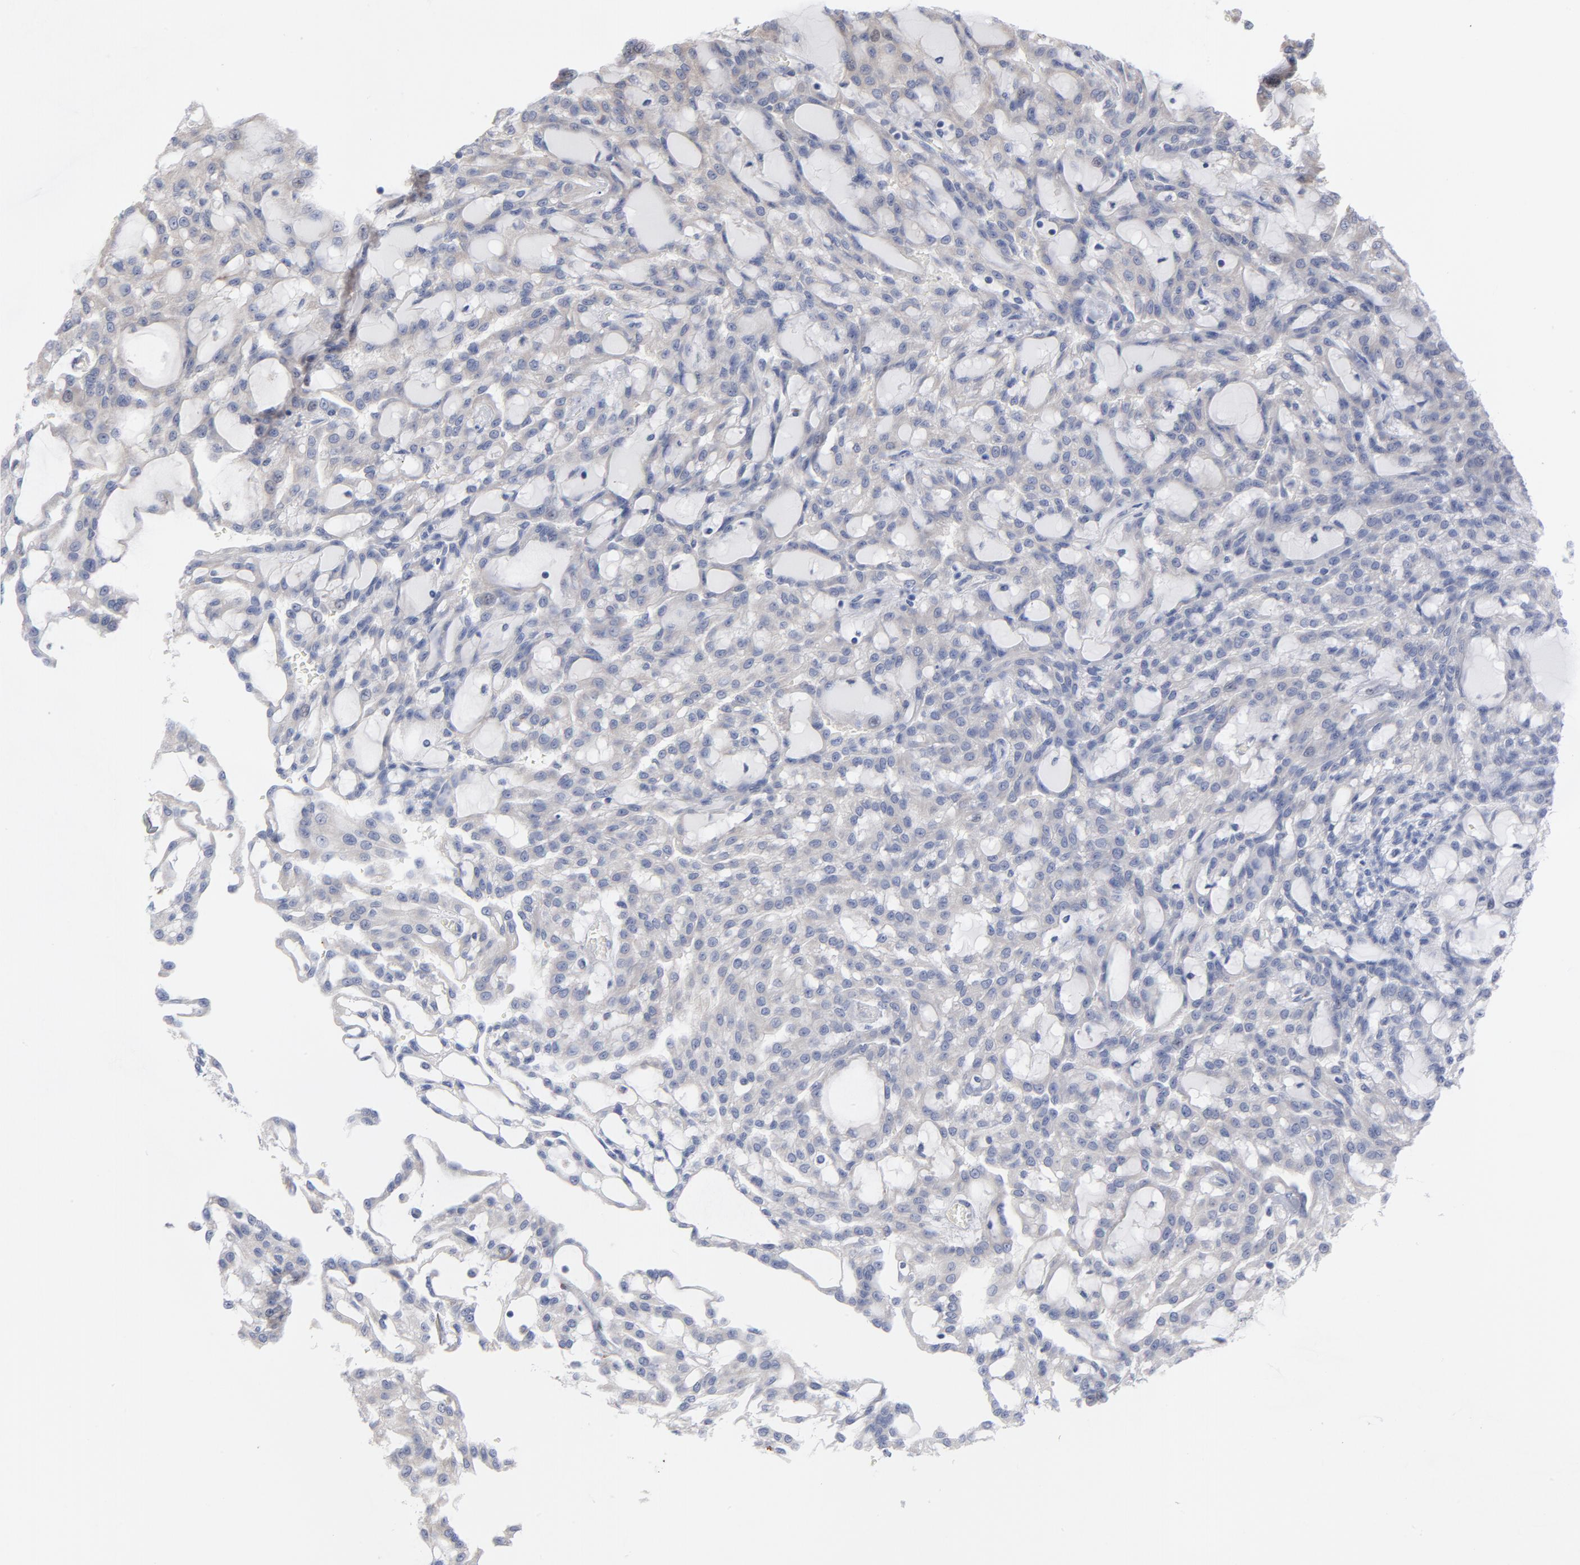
{"staining": {"intensity": "weak", "quantity": "<25%", "location": "cytoplasmic/membranous"}, "tissue": "renal cancer", "cell_type": "Tumor cells", "image_type": "cancer", "snomed": [{"axis": "morphology", "description": "Adenocarcinoma, NOS"}, {"axis": "topography", "description": "Kidney"}], "caption": "IHC histopathology image of neoplastic tissue: human adenocarcinoma (renal) stained with DAB (3,3'-diaminobenzidine) shows no significant protein positivity in tumor cells.", "gene": "CPE", "patient": {"sex": "male", "age": 63}}